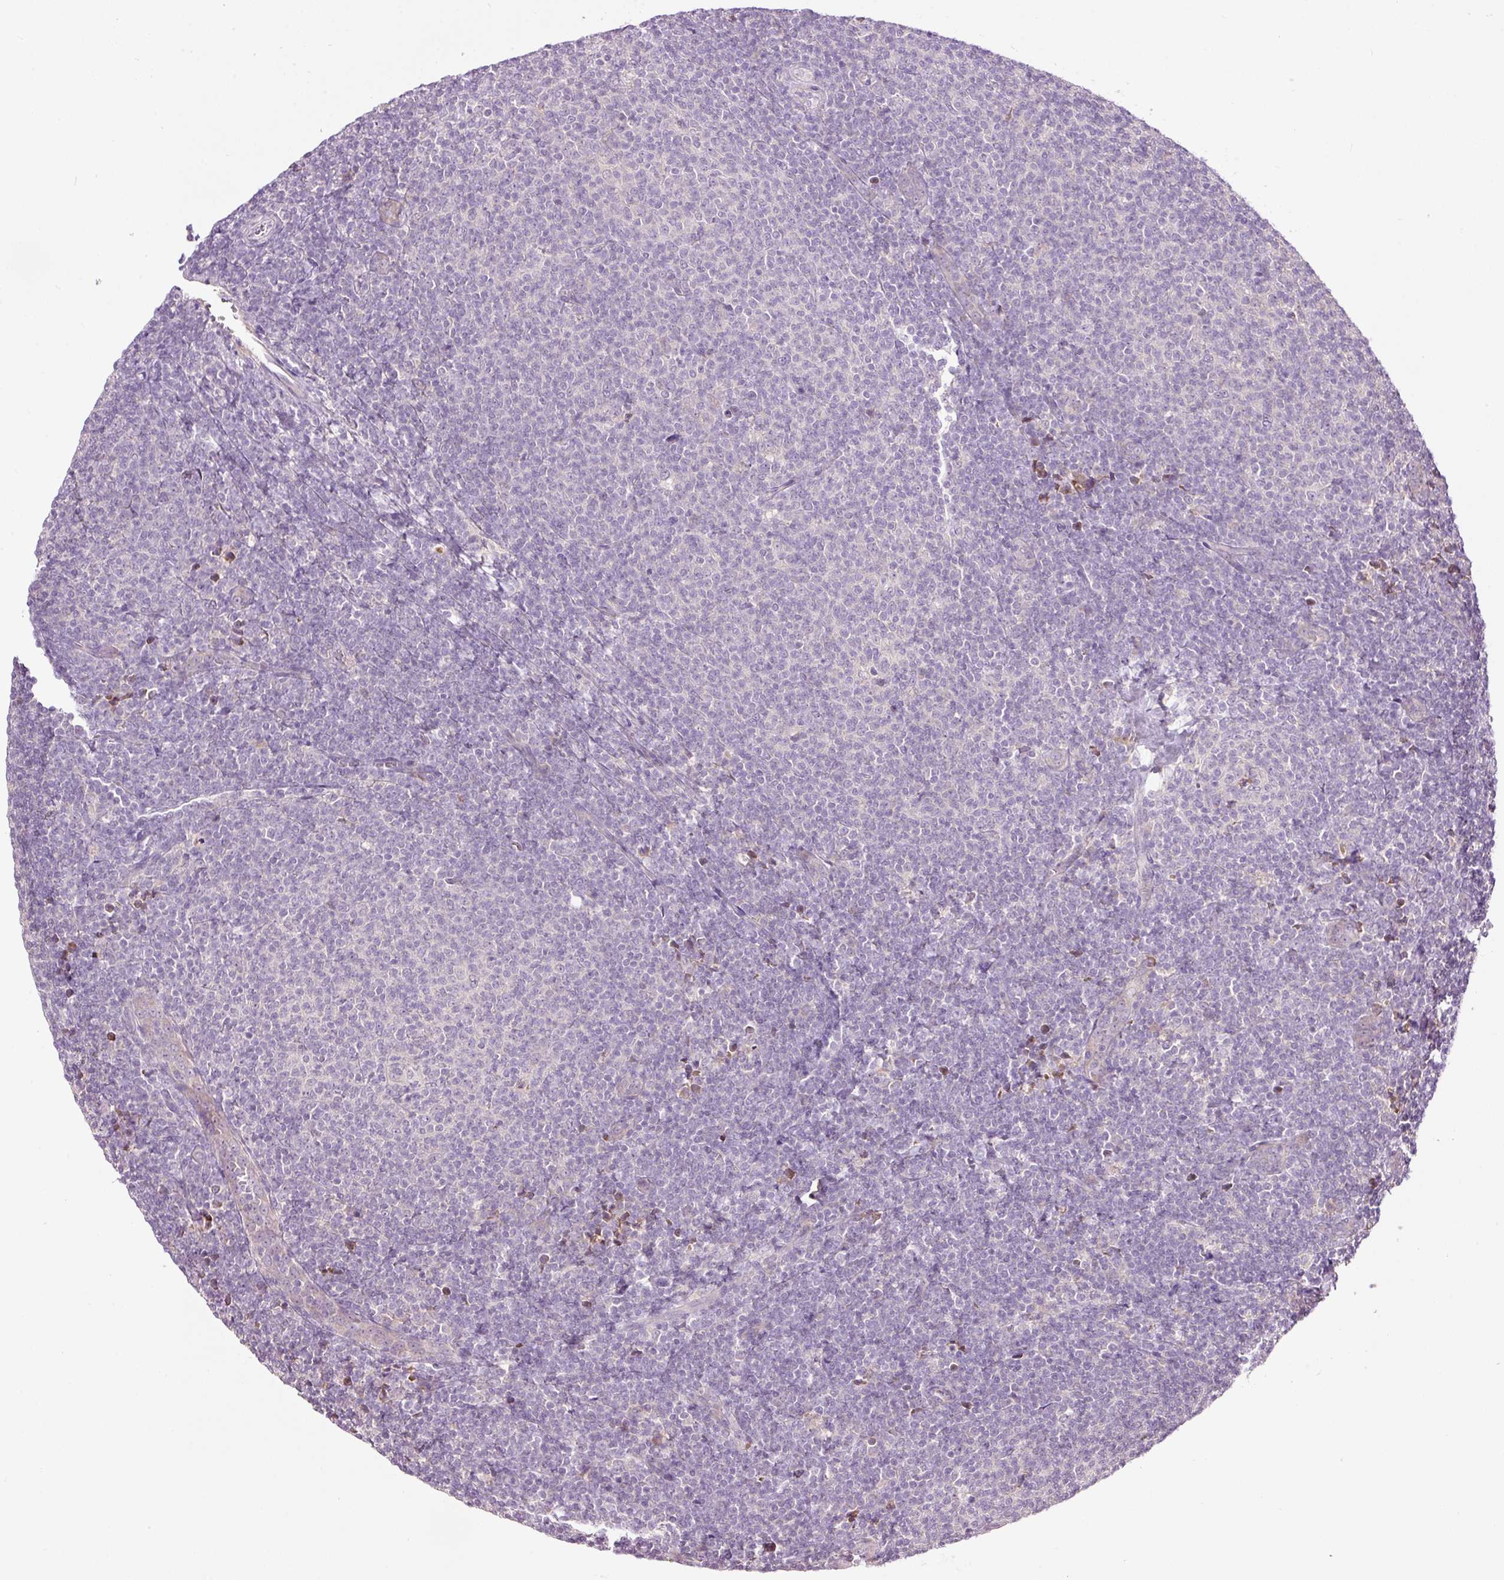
{"staining": {"intensity": "negative", "quantity": "none", "location": "none"}, "tissue": "lymphoma", "cell_type": "Tumor cells", "image_type": "cancer", "snomed": [{"axis": "morphology", "description": "Malignant lymphoma, non-Hodgkin's type, Low grade"}, {"axis": "topography", "description": "Lymph node"}], "caption": "Protein analysis of malignant lymphoma, non-Hodgkin's type (low-grade) reveals no significant positivity in tumor cells.", "gene": "RSPO2", "patient": {"sex": "male", "age": 66}}